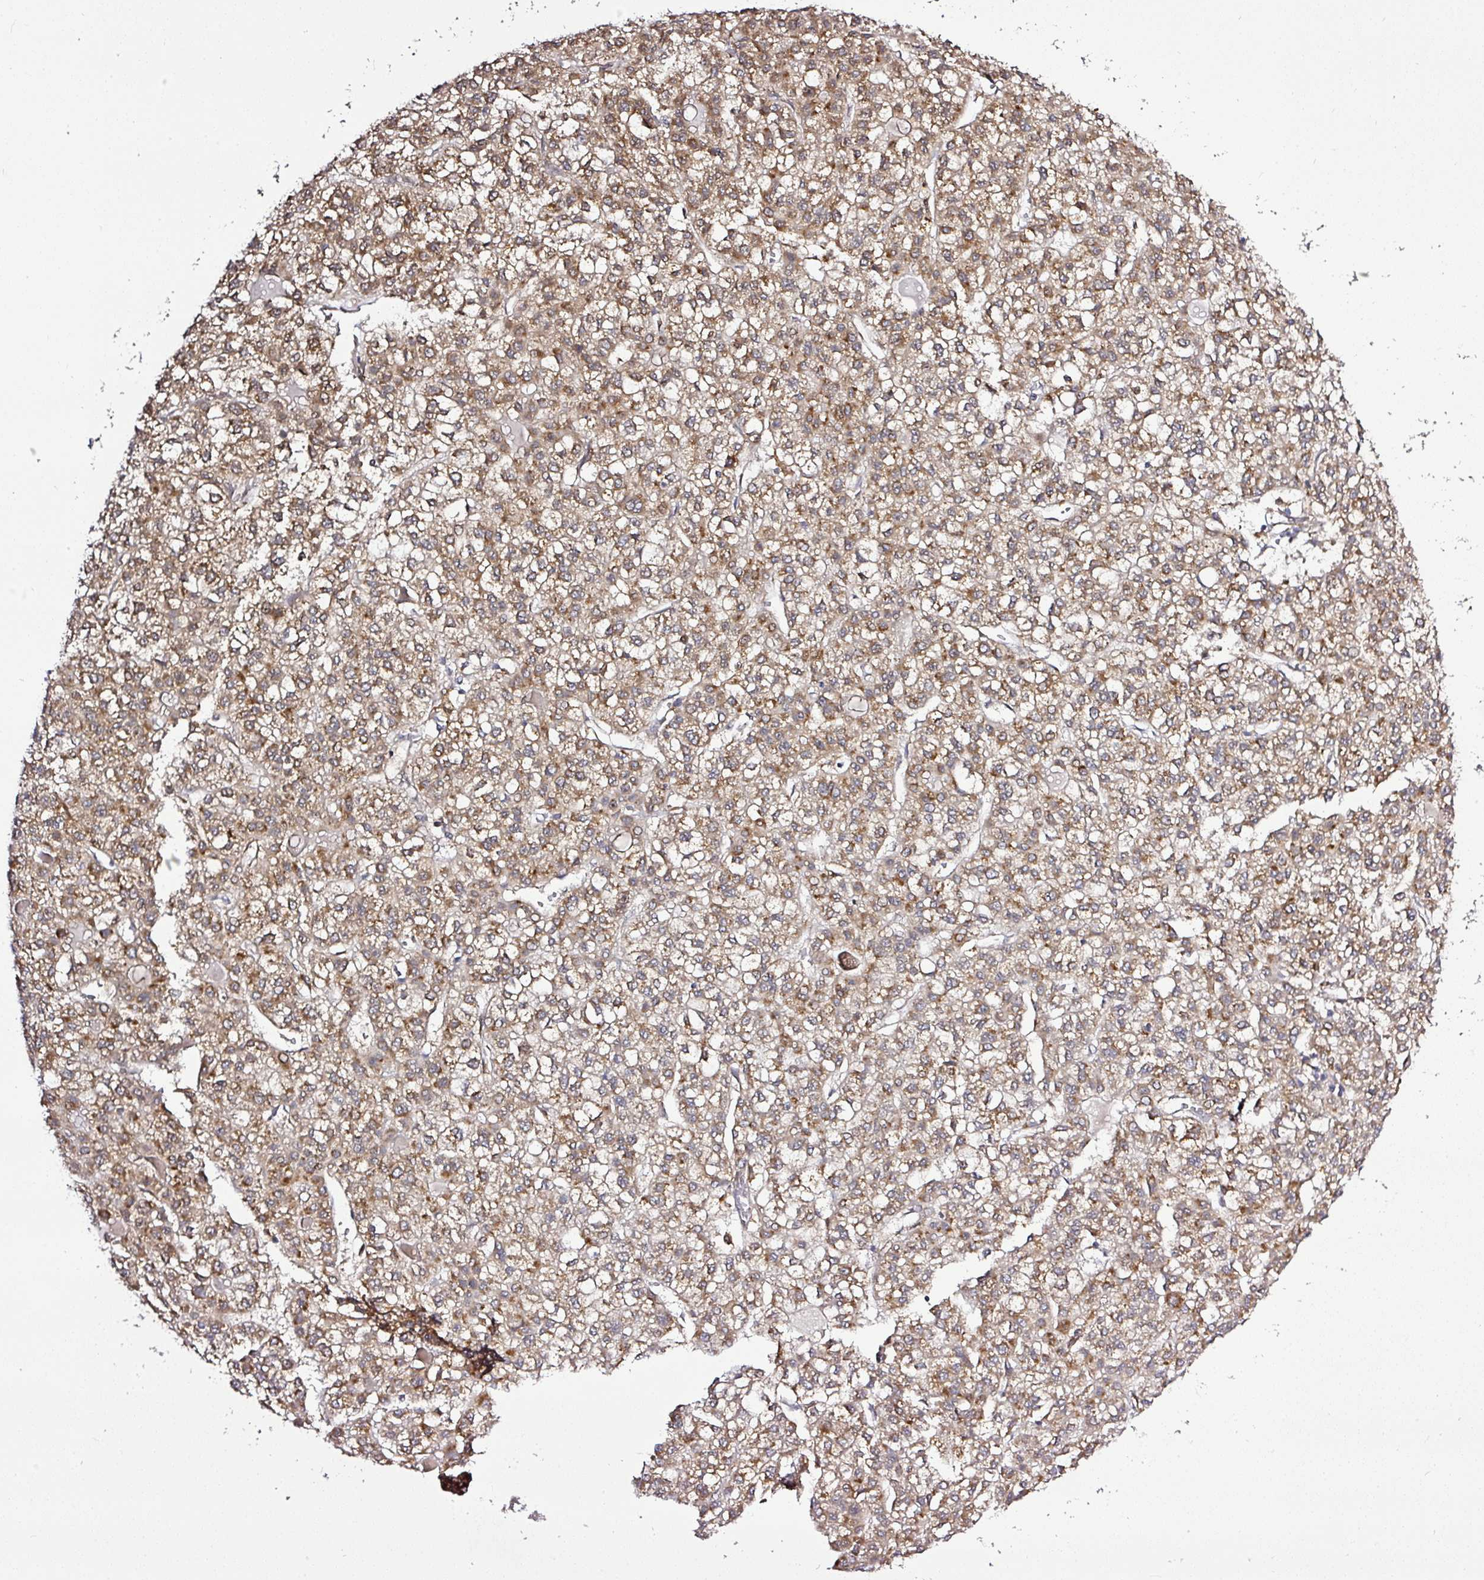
{"staining": {"intensity": "moderate", "quantity": ">75%", "location": "cytoplasmic/membranous"}, "tissue": "liver cancer", "cell_type": "Tumor cells", "image_type": "cancer", "snomed": [{"axis": "morphology", "description": "Carcinoma, Hepatocellular, NOS"}, {"axis": "topography", "description": "Liver"}], "caption": "Liver cancer was stained to show a protein in brown. There is medium levels of moderate cytoplasmic/membranous expression in approximately >75% of tumor cells. The staining is performed using DAB (3,3'-diaminobenzidine) brown chromogen to label protein expression. The nuclei are counter-stained blue using hematoxylin.", "gene": "FAM153A", "patient": {"sex": "female", "age": 43}}